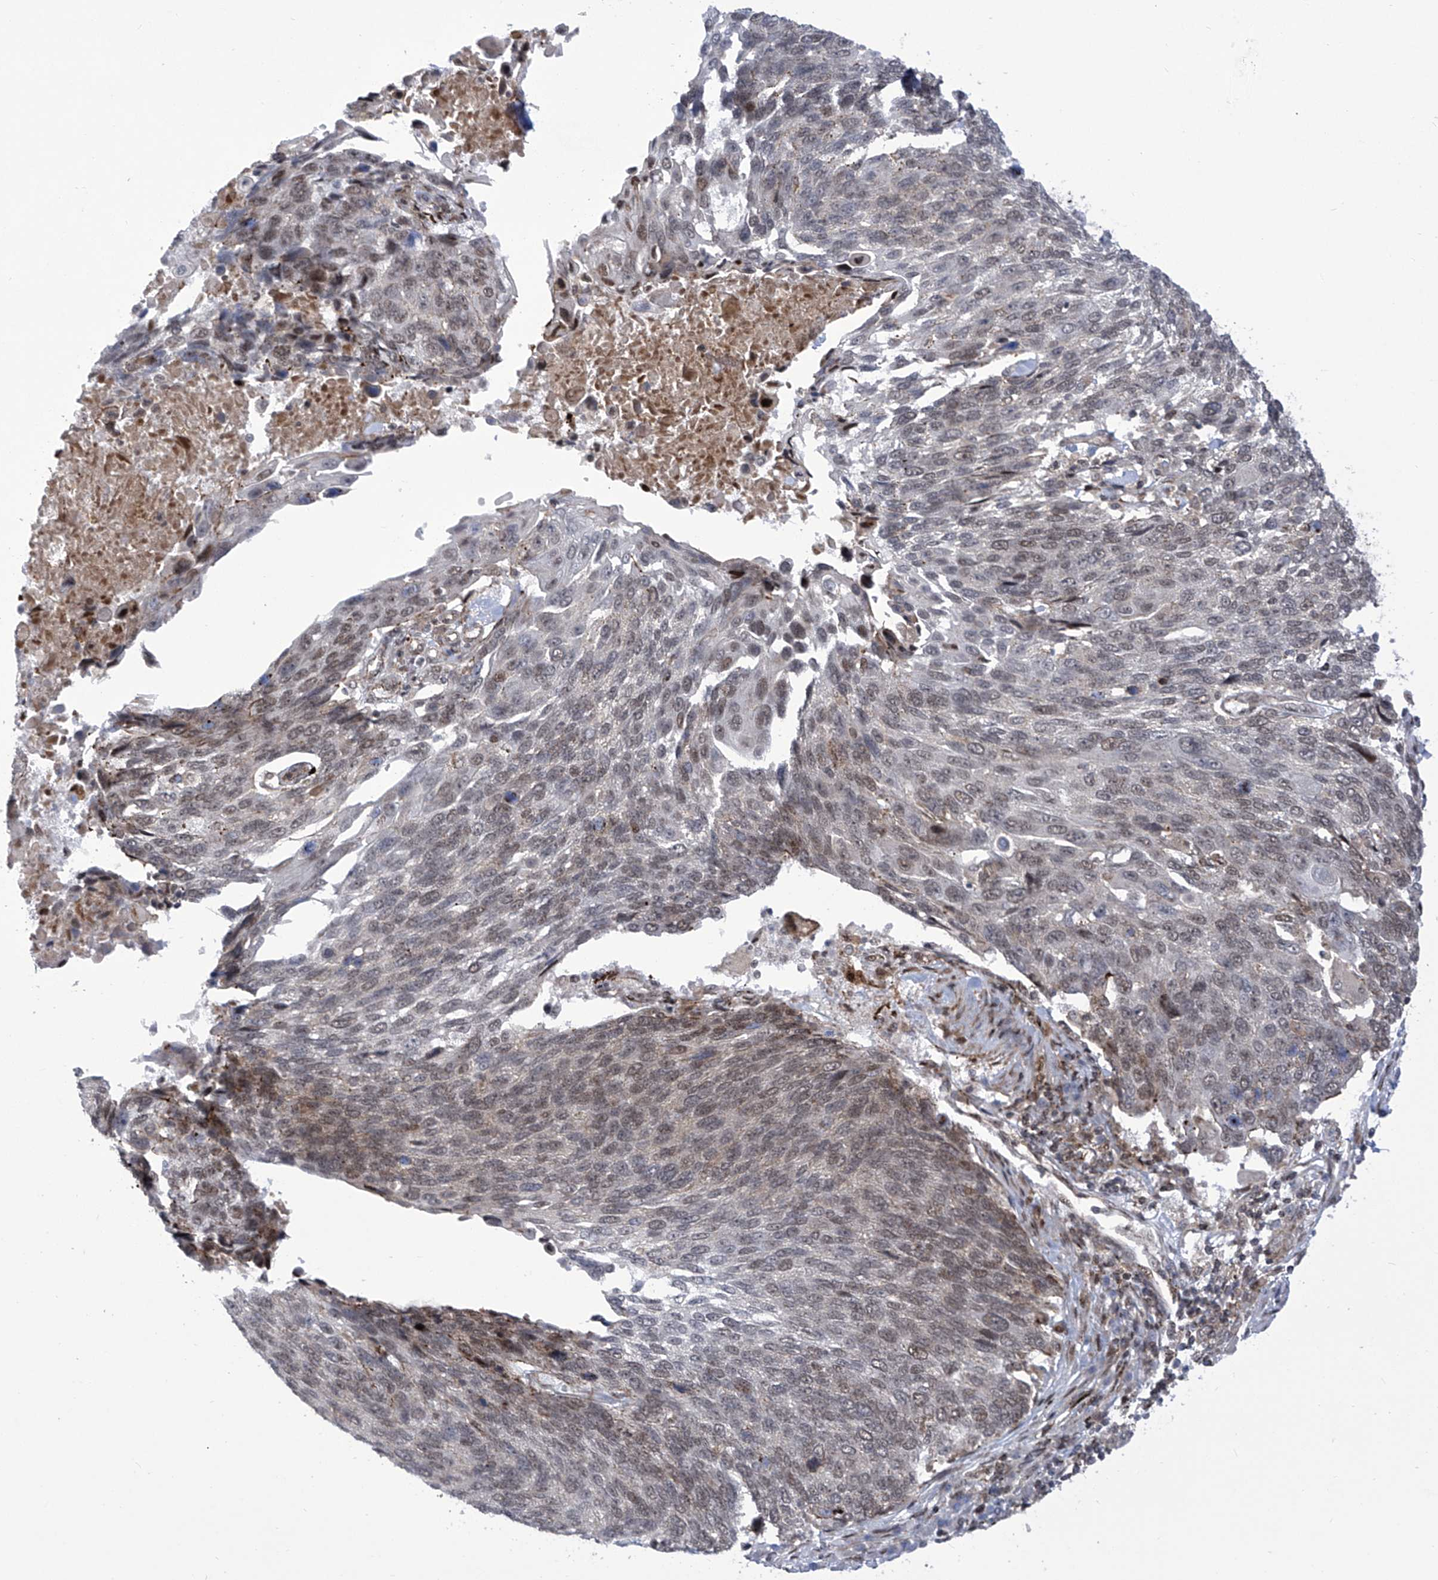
{"staining": {"intensity": "weak", "quantity": ">75%", "location": "nuclear"}, "tissue": "lung cancer", "cell_type": "Tumor cells", "image_type": "cancer", "snomed": [{"axis": "morphology", "description": "Squamous cell carcinoma, NOS"}, {"axis": "topography", "description": "Lung"}], "caption": "Protein expression analysis of lung cancer demonstrates weak nuclear staining in approximately >75% of tumor cells.", "gene": "CEP290", "patient": {"sex": "male", "age": 66}}